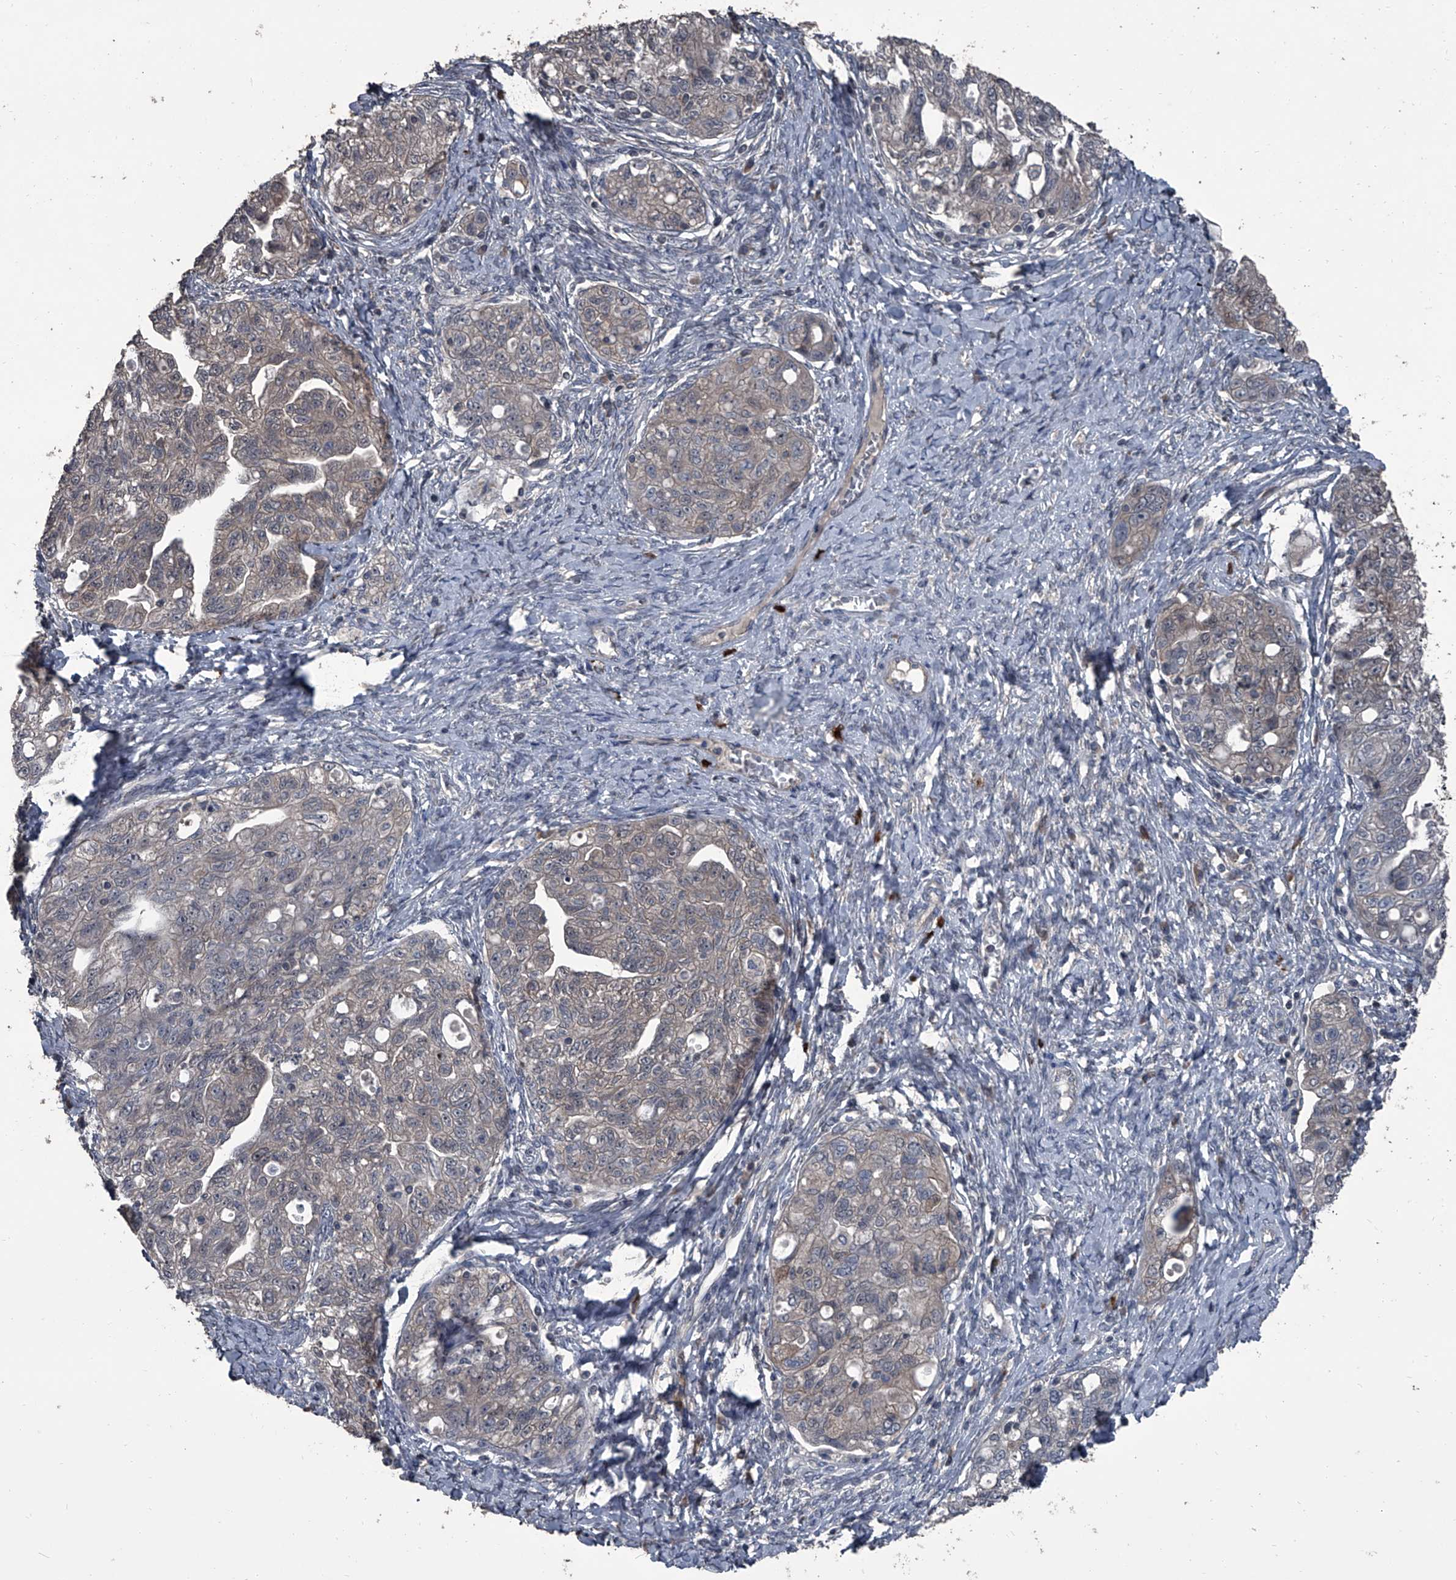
{"staining": {"intensity": "weak", "quantity": "<25%", "location": "cytoplasmic/membranous"}, "tissue": "ovarian cancer", "cell_type": "Tumor cells", "image_type": "cancer", "snomed": [{"axis": "morphology", "description": "Carcinoma, NOS"}, {"axis": "morphology", "description": "Cystadenocarcinoma, serous, NOS"}, {"axis": "topography", "description": "Ovary"}], "caption": "Tumor cells are negative for protein expression in human ovarian carcinoma. The staining is performed using DAB (3,3'-diaminobenzidine) brown chromogen with nuclei counter-stained in using hematoxylin.", "gene": "OARD1", "patient": {"sex": "female", "age": 69}}